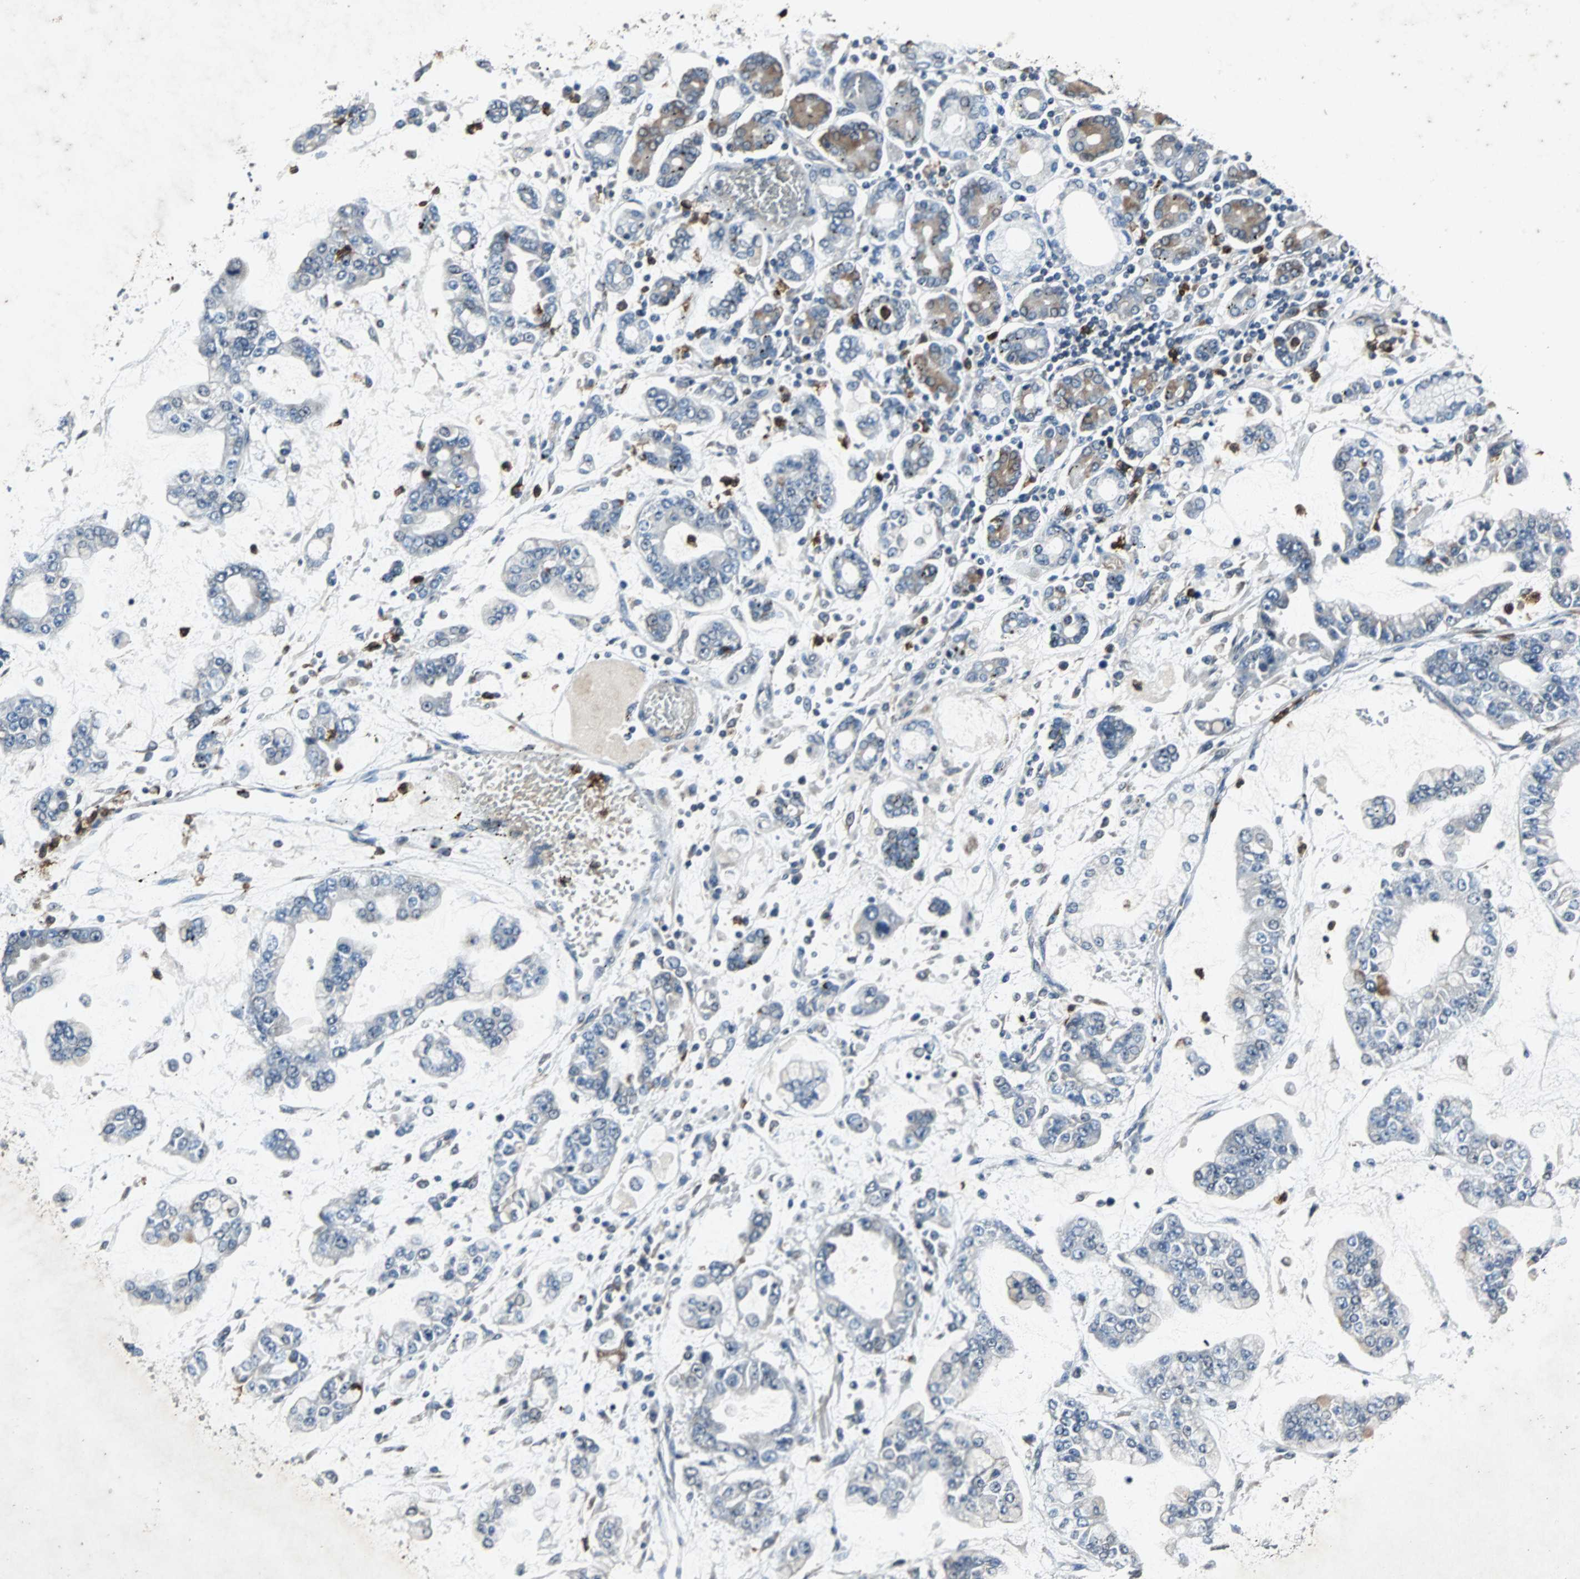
{"staining": {"intensity": "negative", "quantity": "none", "location": "none"}, "tissue": "stomach cancer", "cell_type": "Tumor cells", "image_type": "cancer", "snomed": [{"axis": "morphology", "description": "Normal tissue, NOS"}, {"axis": "morphology", "description": "Adenocarcinoma, NOS"}, {"axis": "topography", "description": "Stomach, upper"}, {"axis": "topography", "description": "Stomach"}], "caption": "Immunohistochemical staining of human stomach cancer (adenocarcinoma) exhibits no significant expression in tumor cells. (DAB IHC, high magnification).", "gene": "SOS1", "patient": {"sex": "male", "age": 76}}